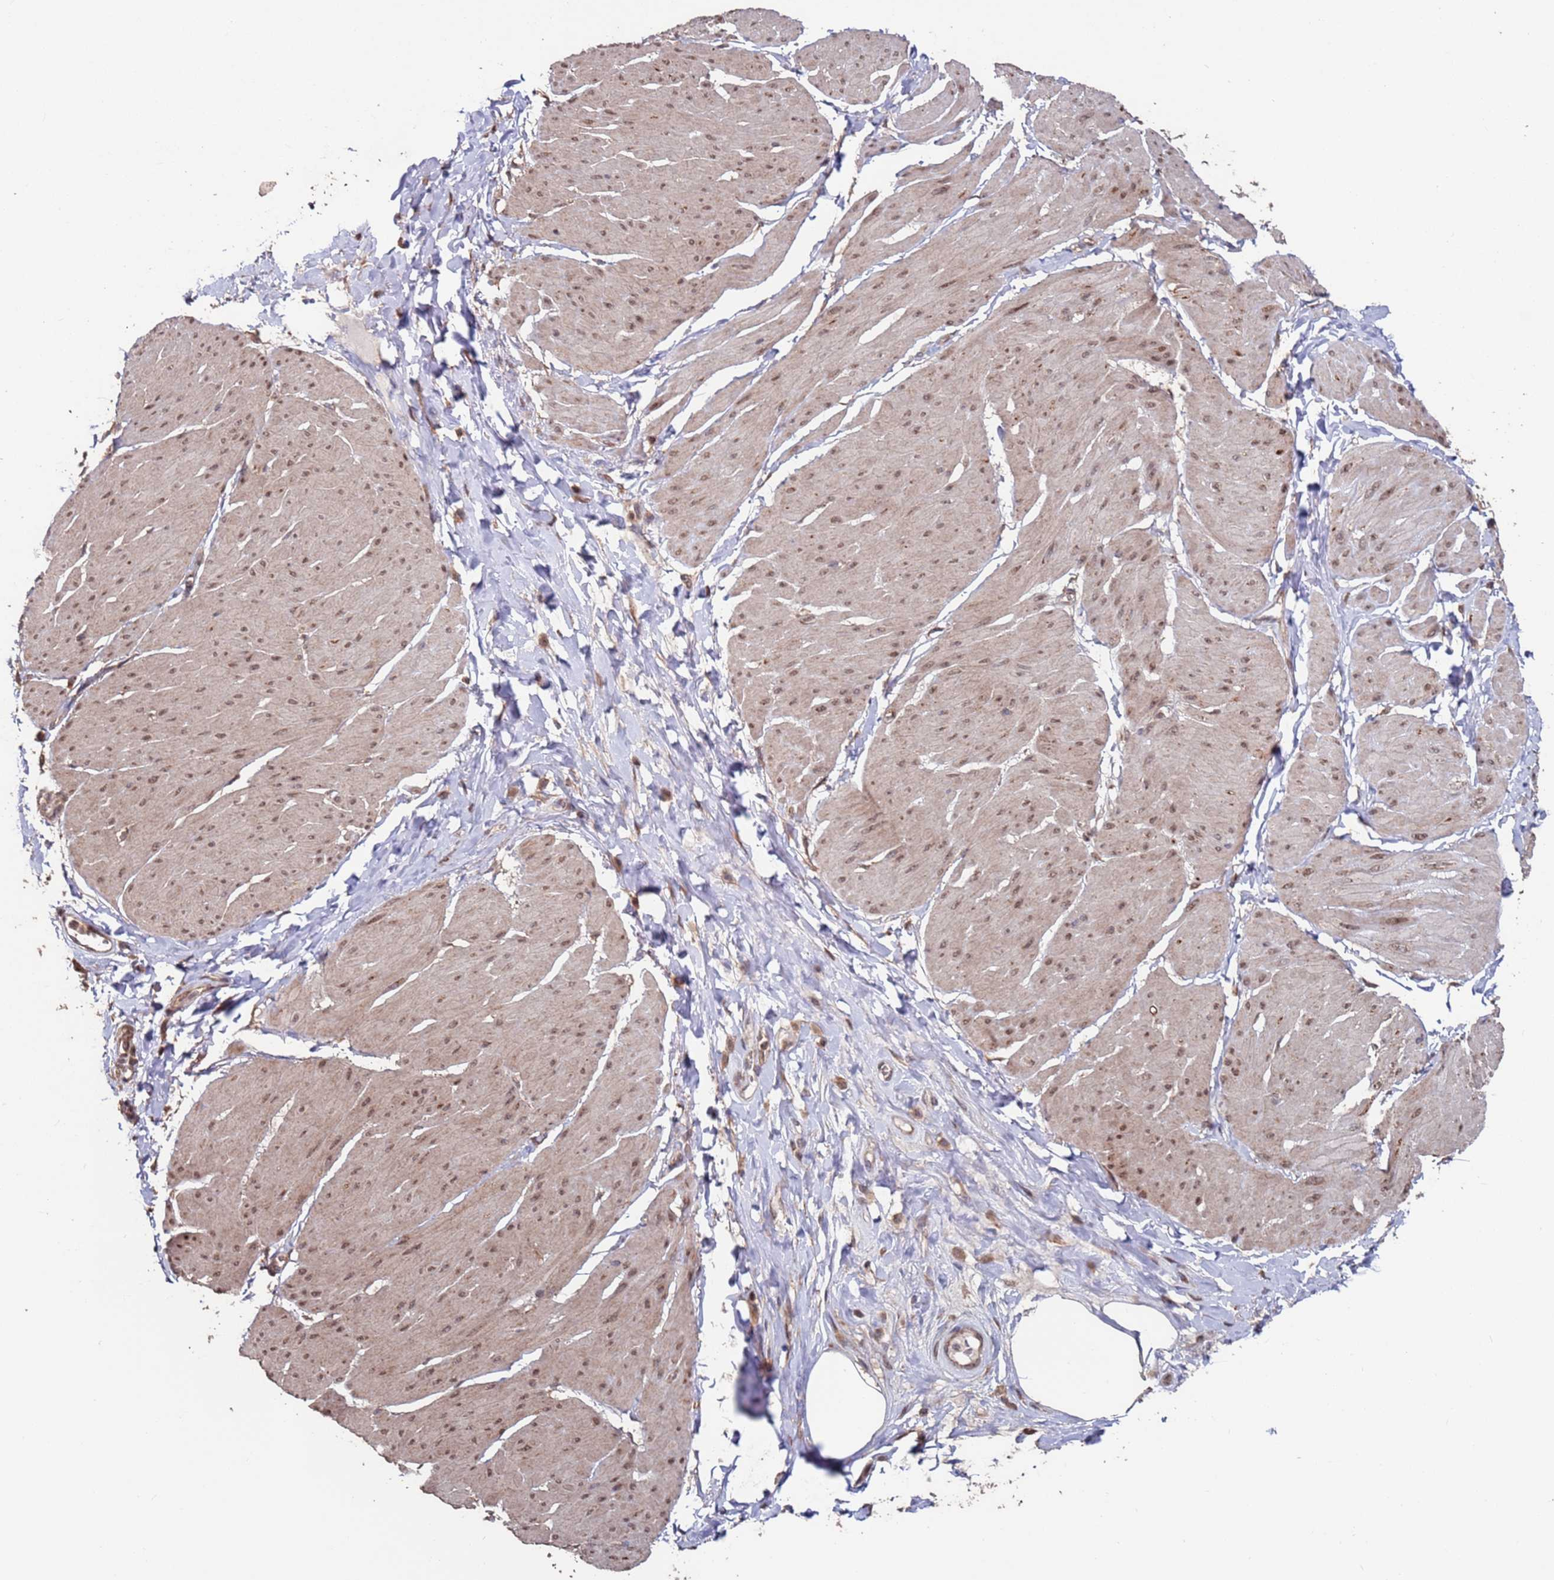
{"staining": {"intensity": "weak", "quantity": "25%-75%", "location": "cytoplasmic/membranous,nuclear"}, "tissue": "smooth muscle", "cell_type": "Smooth muscle cells", "image_type": "normal", "snomed": [{"axis": "morphology", "description": "Urothelial carcinoma, High grade"}, {"axis": "topography", "description": "Urinary bladder"}], "caption": "Protein expression analysis of normal smooth muscle exhibits weak cytoplasmic/membranous,nuclear expression in about 25%-75% of smooth muscle cells. The staining was performed using DAB to visualize the protein expression in brown, while the nuclei were stained in blue with hematoxylin (Magnification: 20x).", "gene": "PRR7", "patient": {"sex": "male", "age": 46}}